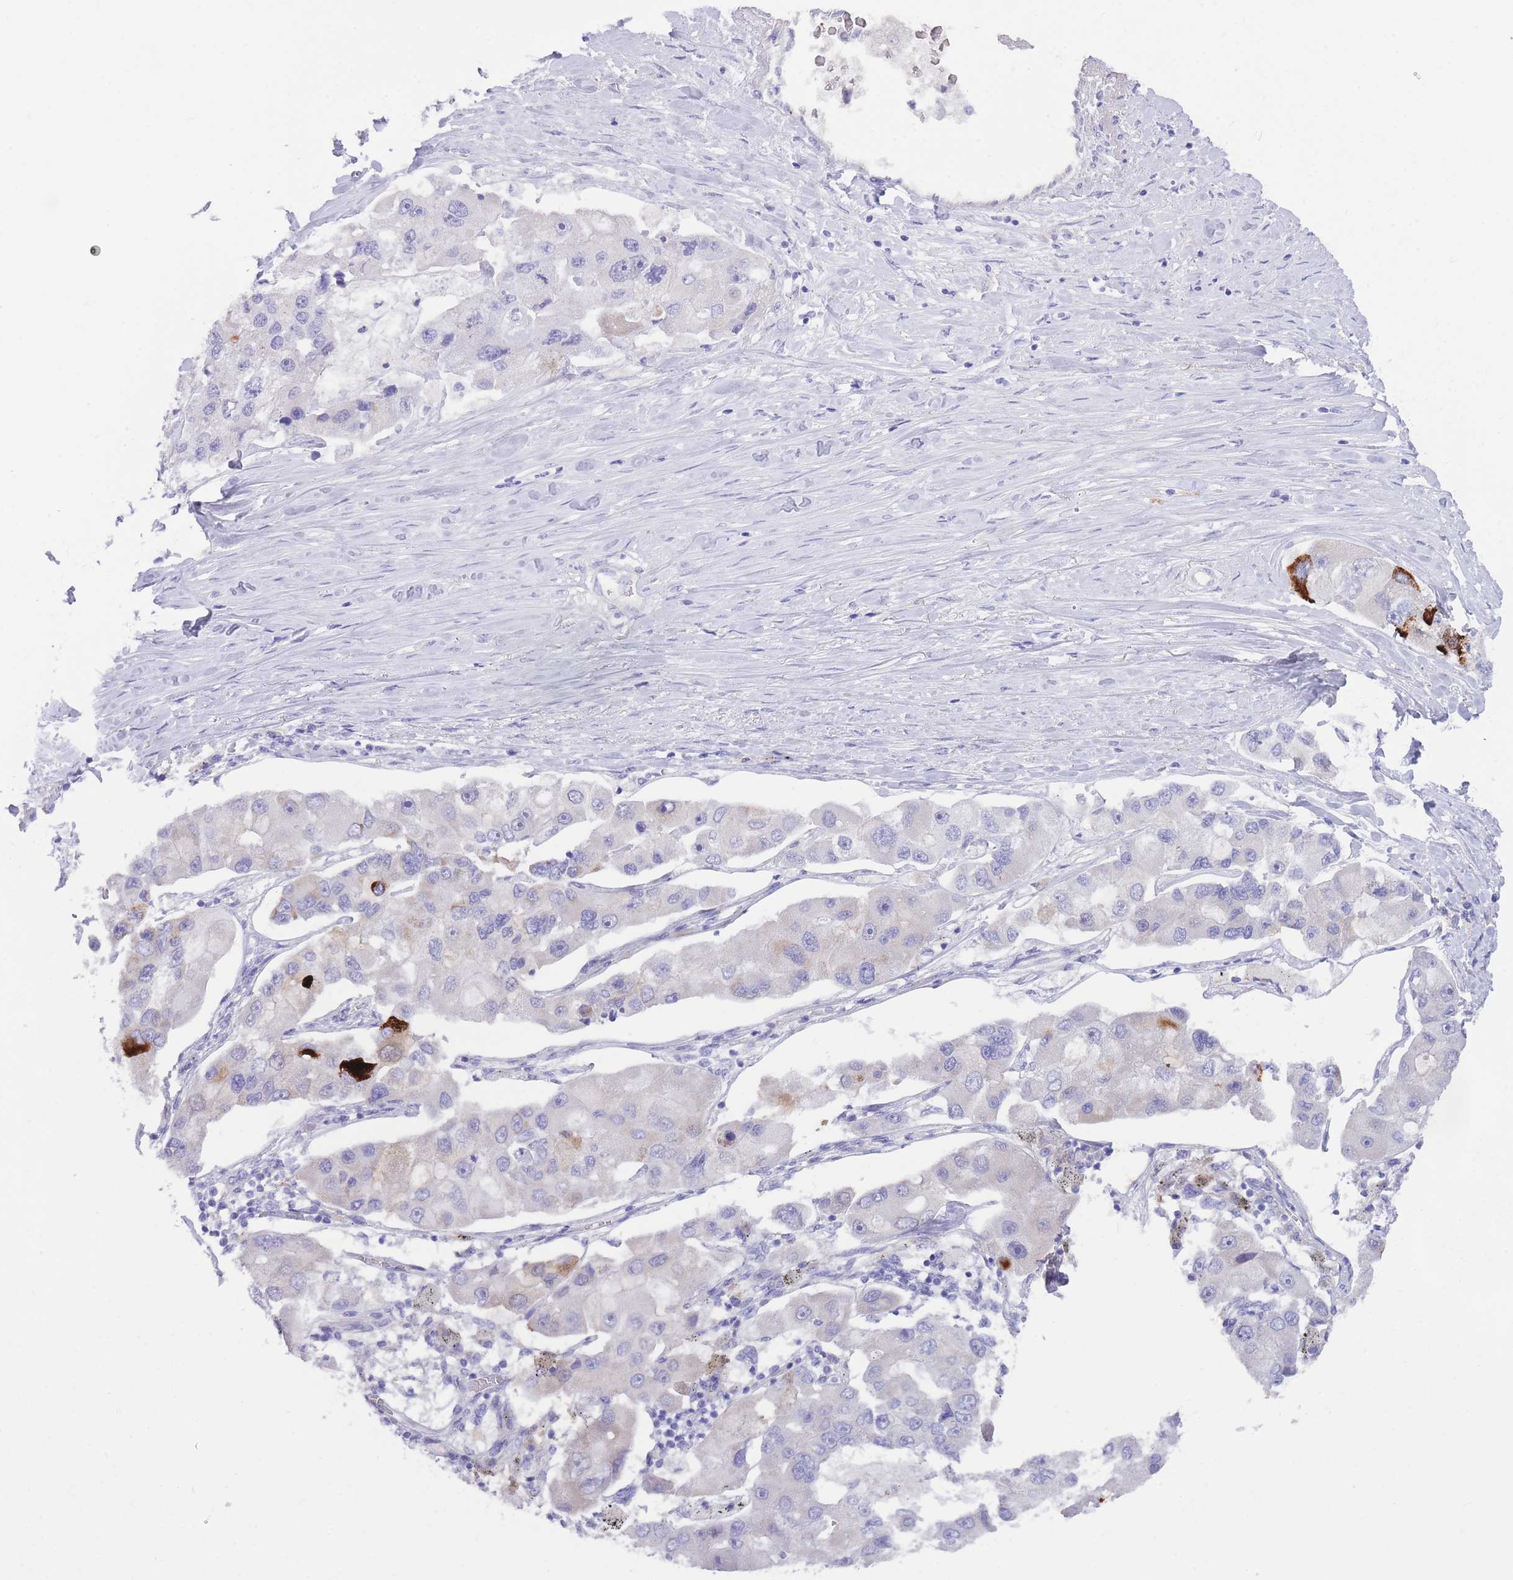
{"staining": {"intensity": "negative", "quantity": "none", "location": "none"}, "tissue": "lung cancer", "cell_type": "Tumor cells", "image_type": "cancer", "snomed": [{"axis": "morphology", "description": "Adenocarcinoma, NOS"}, {"axis": "topography", "description": "Lung"}], "caption": "Tumor cells are negative for brown protein staining in lung cancer (adenocarcinoma).", "gene": "QTRT1", "patient": {"sex": "female", "age": 54}}